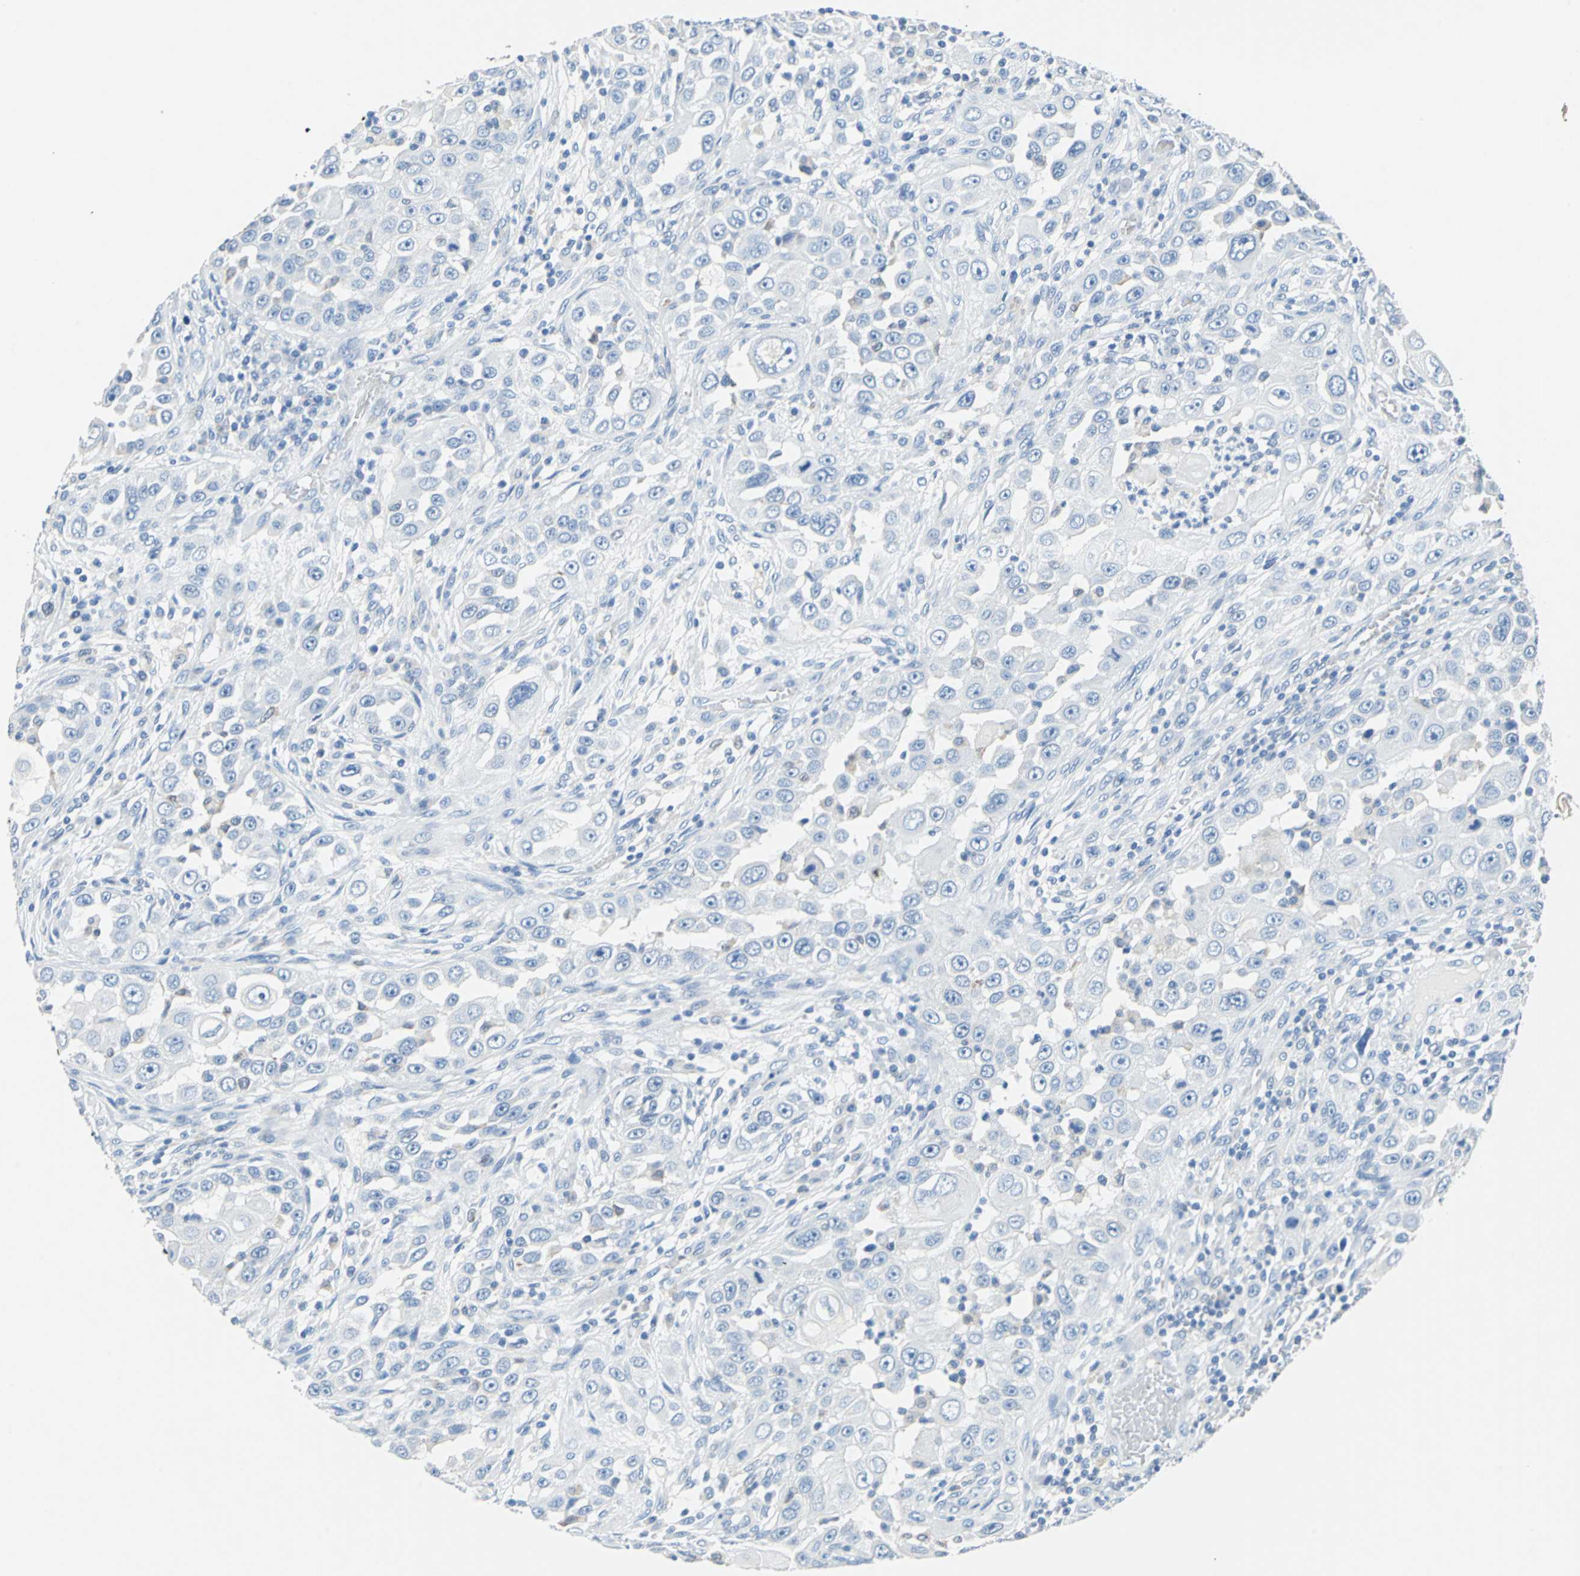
{"staining": {"intensity": "negative", "quantity": "none", "location": "none"}, "tissue": "head and neck cancer", "cell_type": "Tumor cells", "image_type": "cancer", "snomed": [{"axis": "morphology", "description": "Carcinoma, NOS"}, {"axis": "topography", "description": "Head-Neck"}], "caption": "Immunohistochemical staining of human carcinoma (head and neck) displays no significant expression in tumor cells.", "gene": "TEX264", "patient": {"sex": "male", "age": 87}}